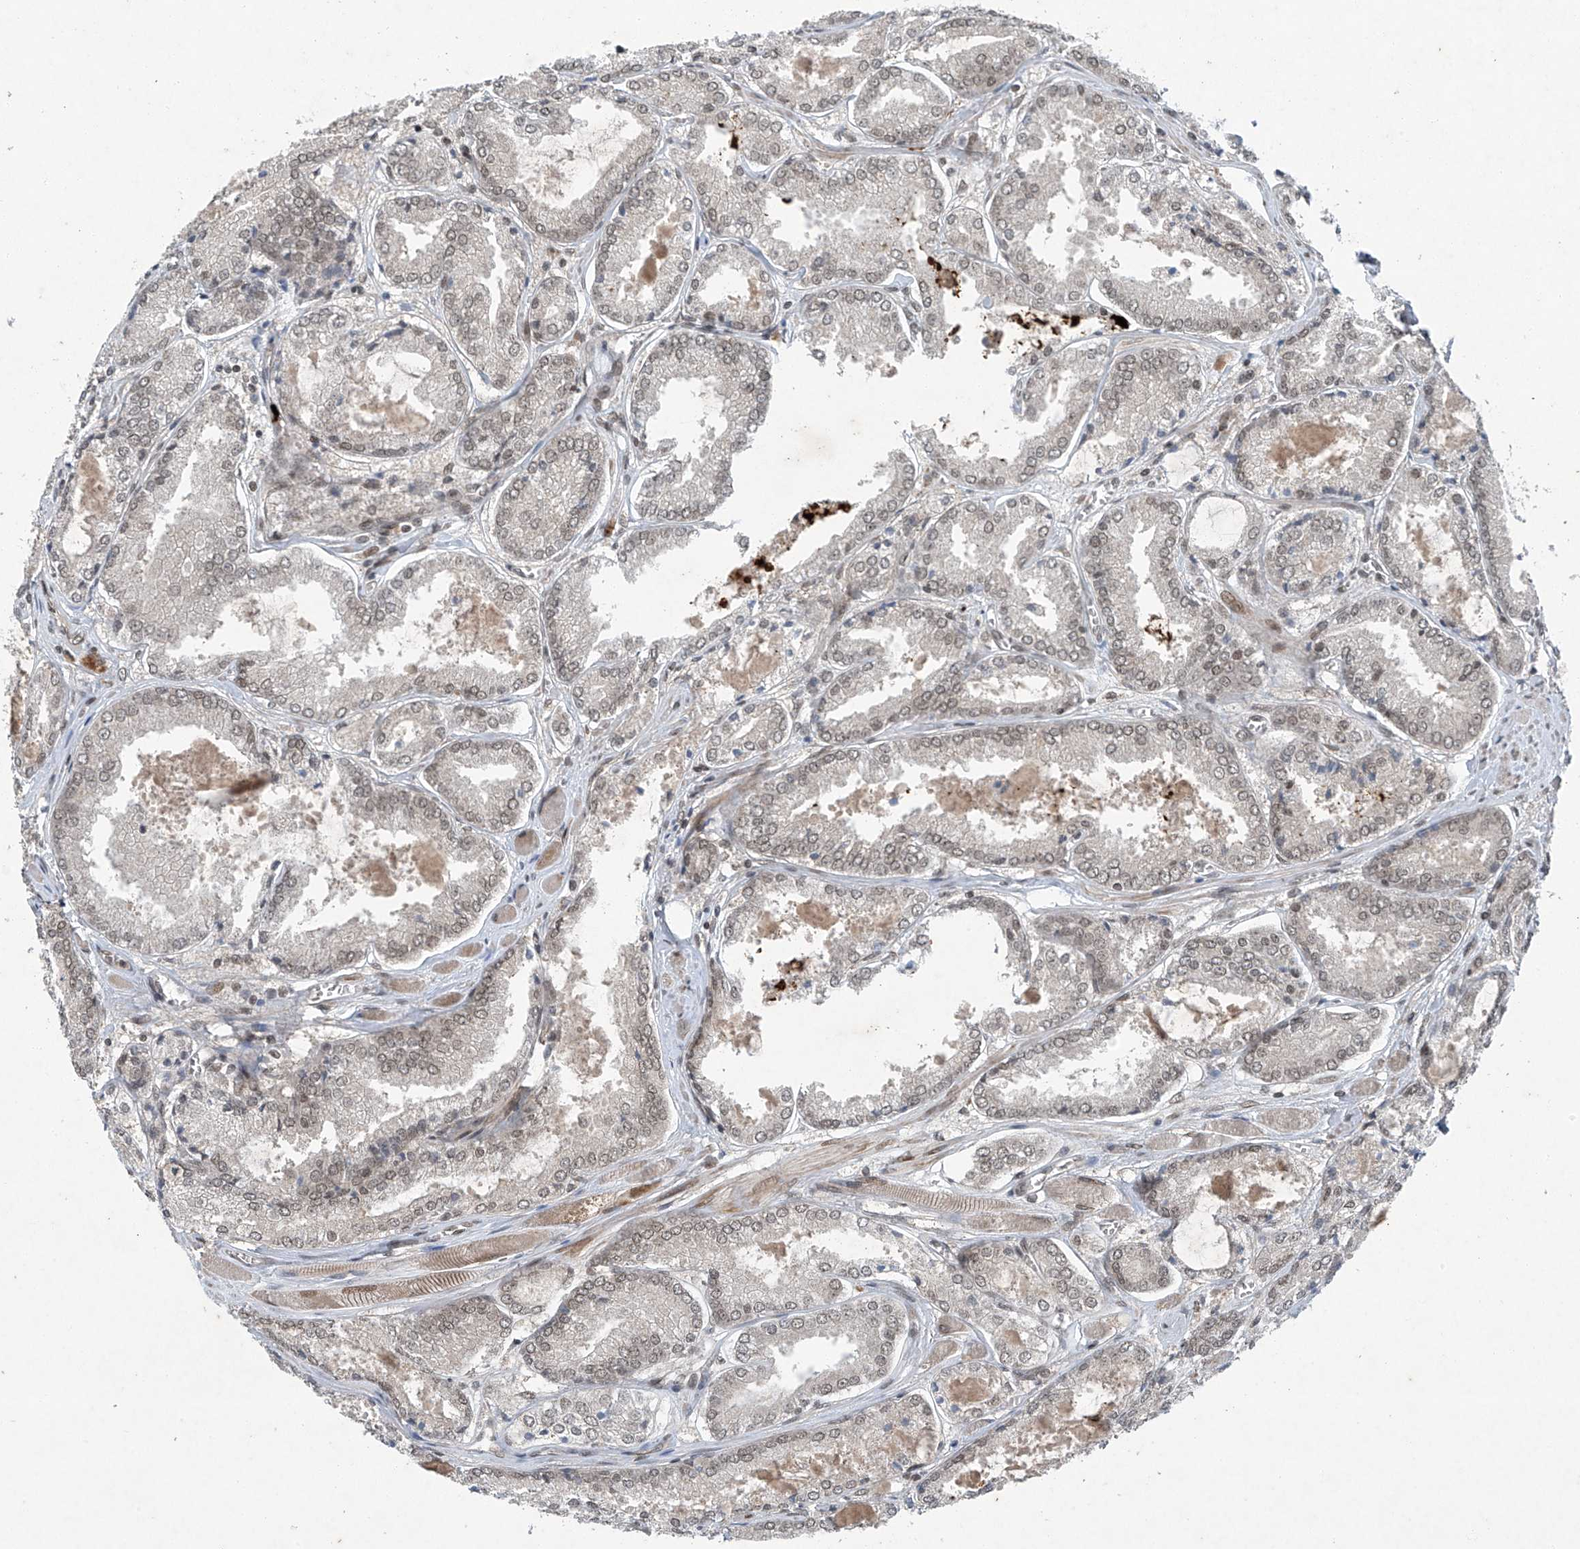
{"staining": {"intensity": "weak", "quantity": "25%-75%", "location": "cytoplasmic/membranous,nuclear"}, "tissue": "prostate cancer", "cell_type": "Tumor cells", "image_type": "cancer", "snomed": [{"axis": "morphology", "description": "Adenocarcinoma, Low grade"}, {"axis": "topography", "description": "Prostate"}], "caption": "DAB immunohistochemical staining of human prostate adenocarcinoma (low-grade) displays weak cytoplasmic/membranous and nuclear protein staining in approximately 25%-75% of tumor cells.", "gene": "TAF8", "patient": {"sex": "male", "age": 67}}